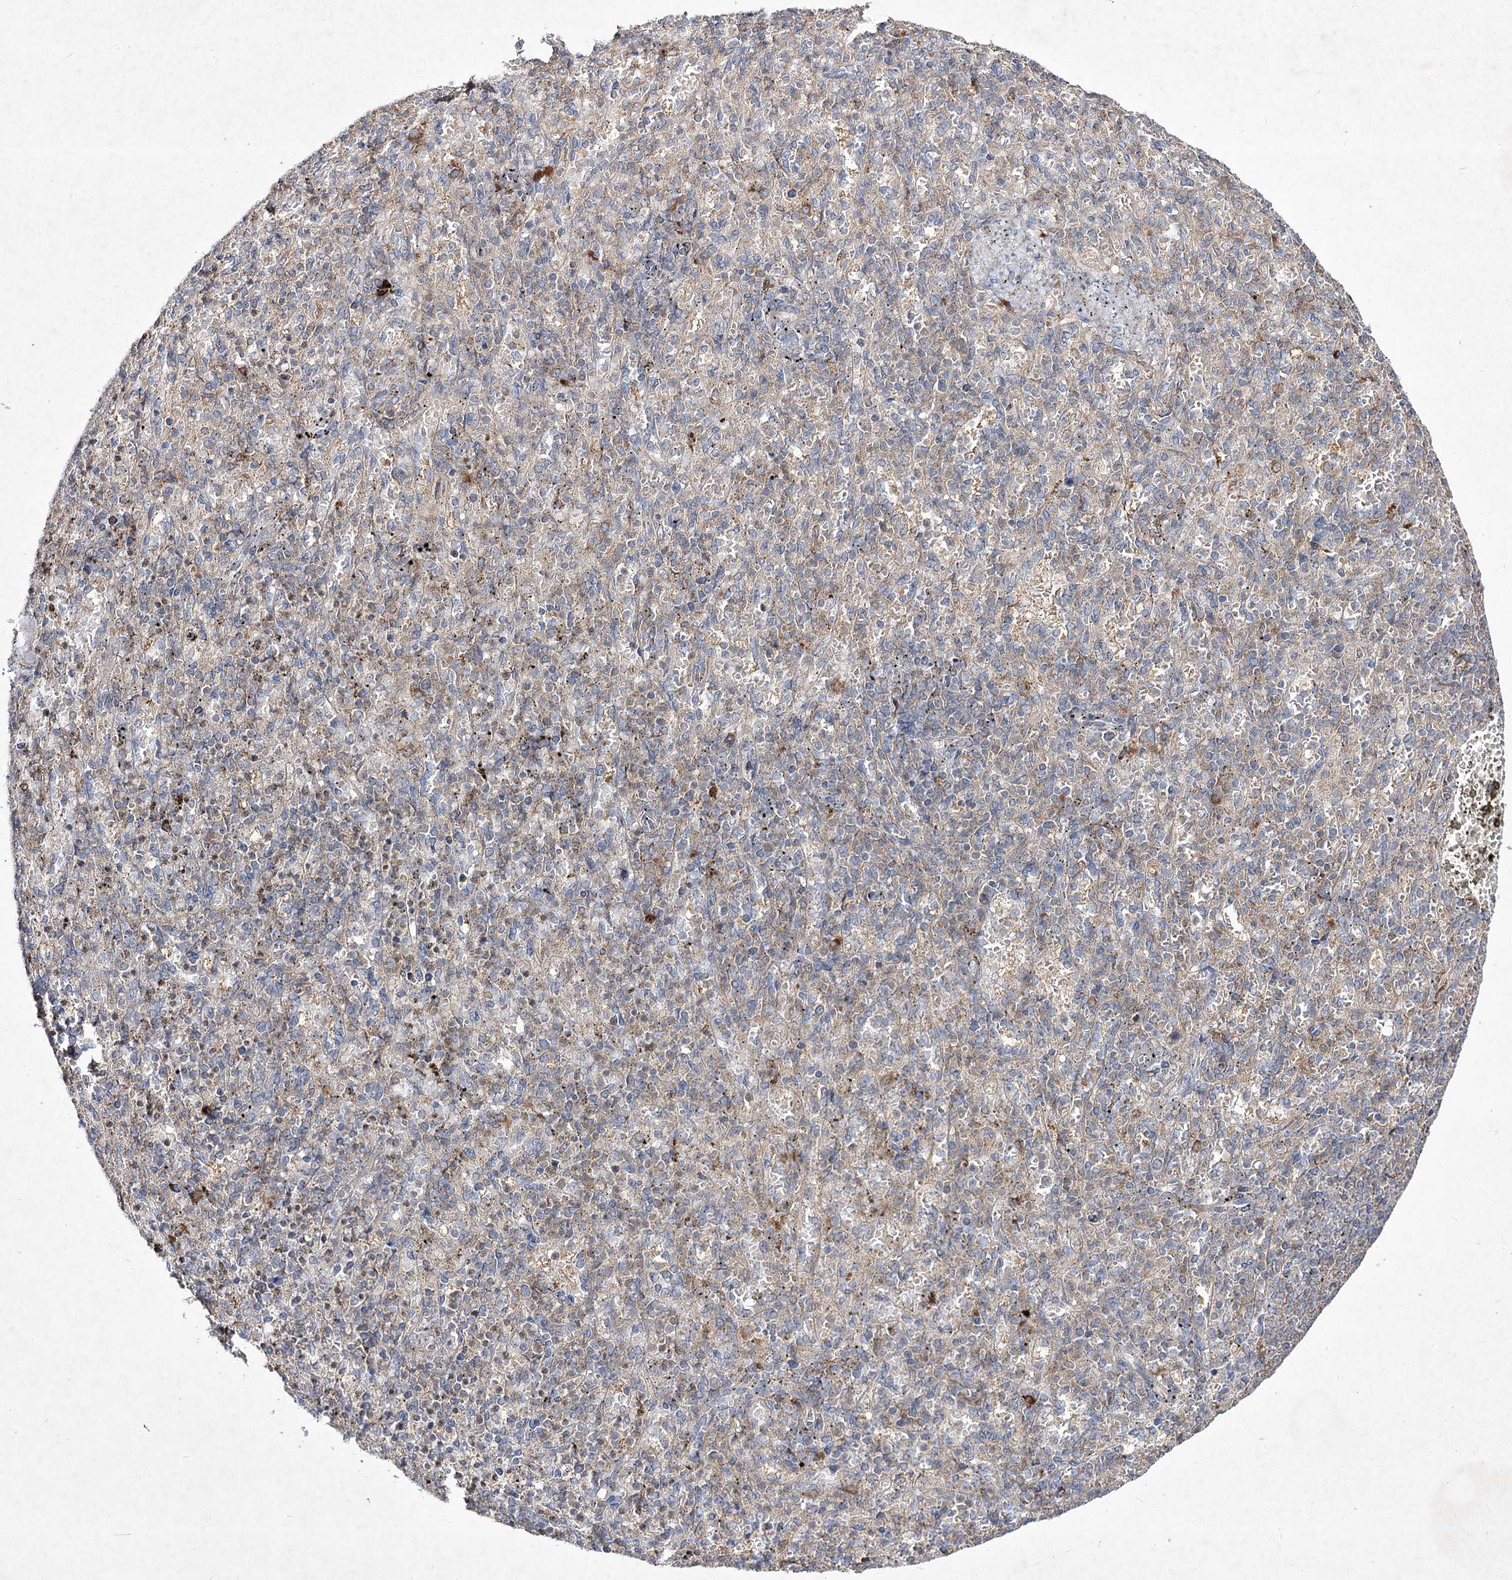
{"staining": {"intensity": "weak", "quantity": "<25%", "location": "cytoplasmic/membranous"}, "tissue": "spleen", "cell_type": "Cells in red pulp", "image_type": "normal", "snomed": [{"axis": "morphology", "description": "Normal tissue, NOS"}, {"axis": "topography", "description": "Spleen"}], "caption": "Micrograph shows no protein positivity in cells in red pulp of unremarkable spleen.", "gene": "CIB2", "patient": {"sex": "female", "age": 74}}